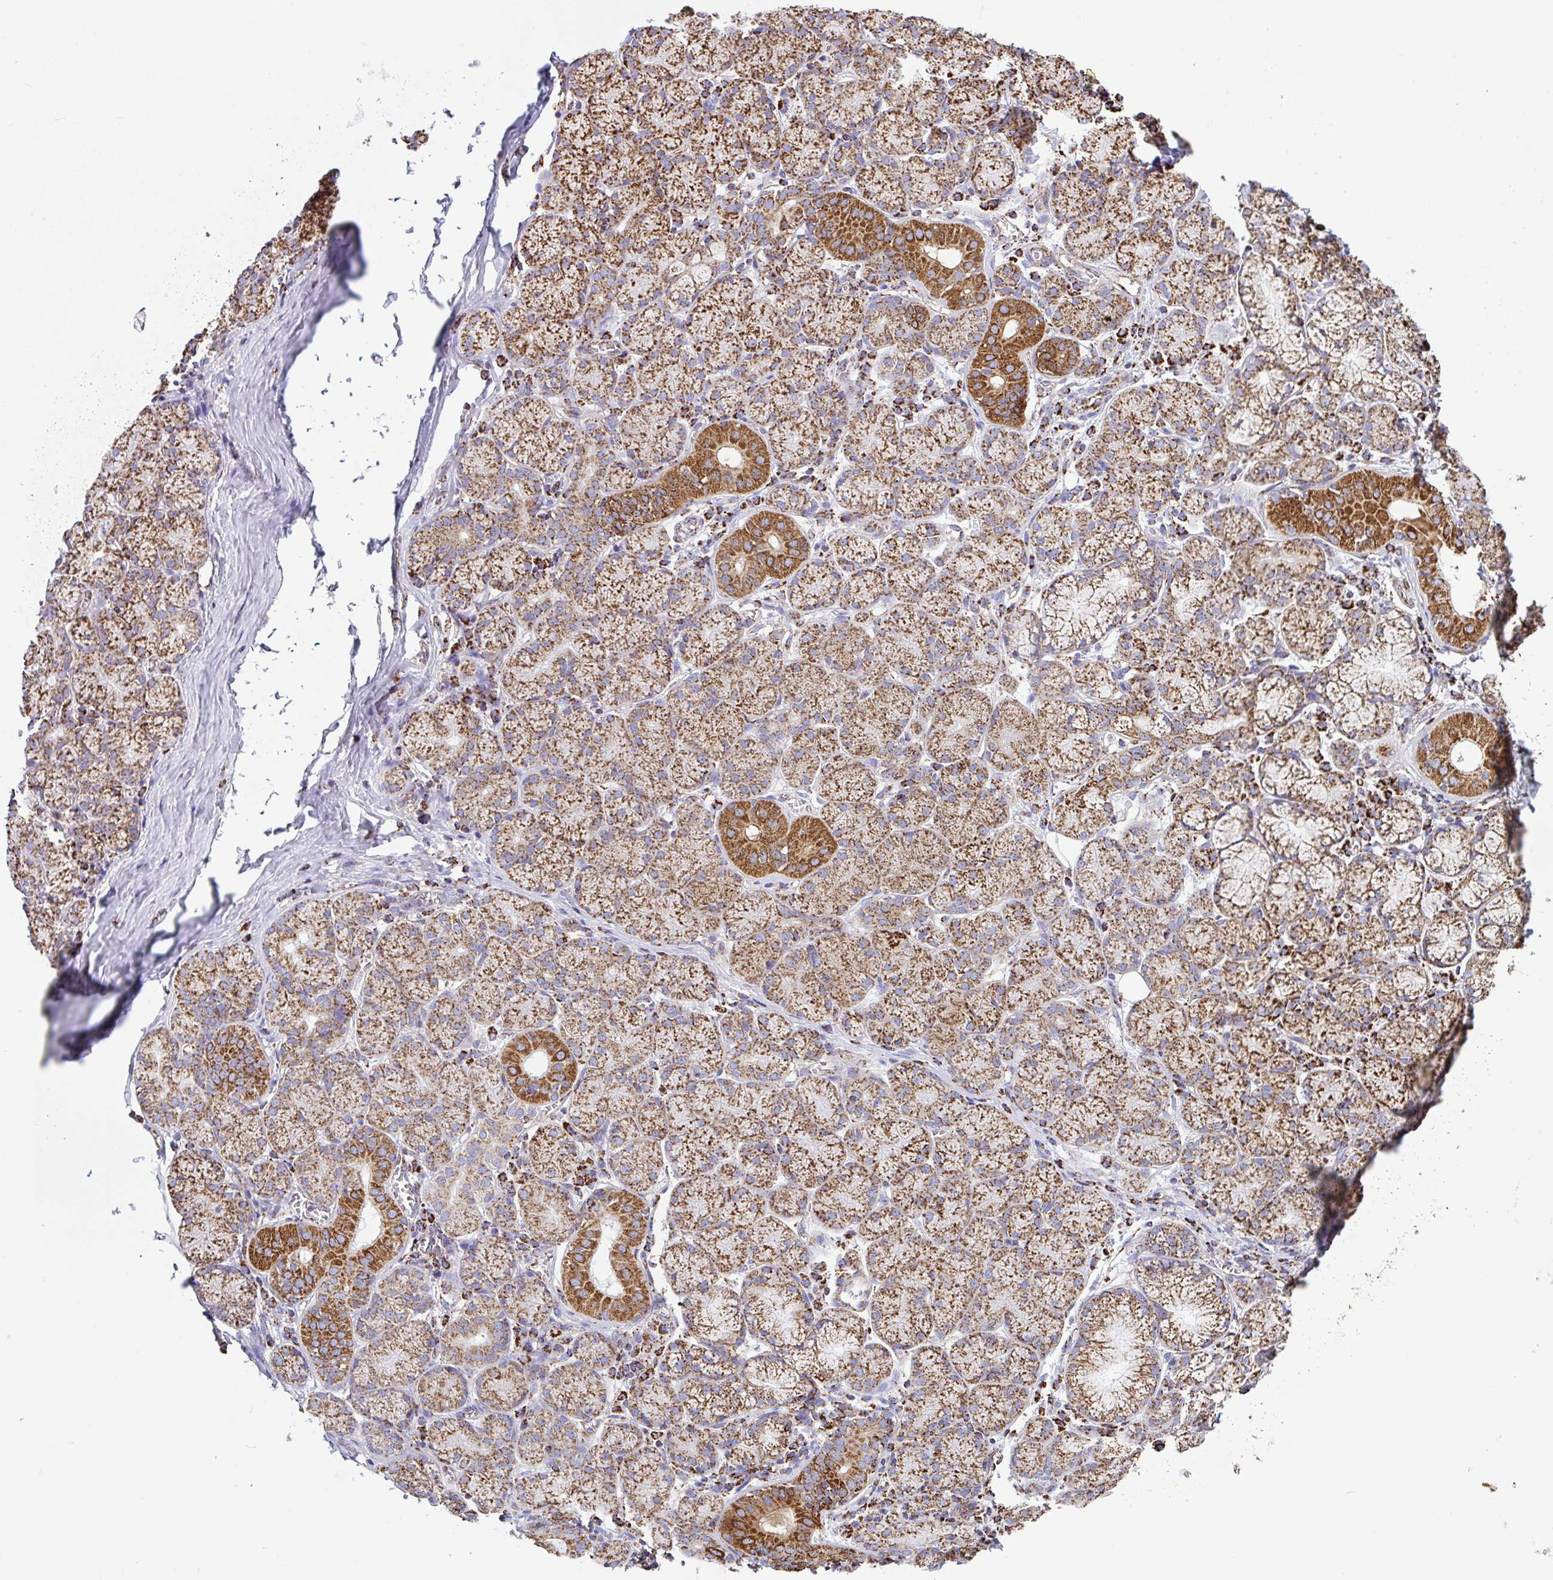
{"staining": {"intensity": "strong", "quantity": ">75%", "location": "cytoplasmic/membranous"}, "tissue": "salivary gland", "cell_type": "Glandular cells", "image_type": "normal", "snomed": [{"axis": "morphology", "description": "Normal tissue, NOS"}, {"axis": "topography", "description": "Salivary gland"}], "caption": "Strong cytoplasmic/membranous protein expression is present in approximately >75% of glandular cells in salivary gland. The protein is shown in brown color, while the nuclei are stained blue.", "gene": "ANKRD33B", "patient": {"sex": "female", "age": 24}}